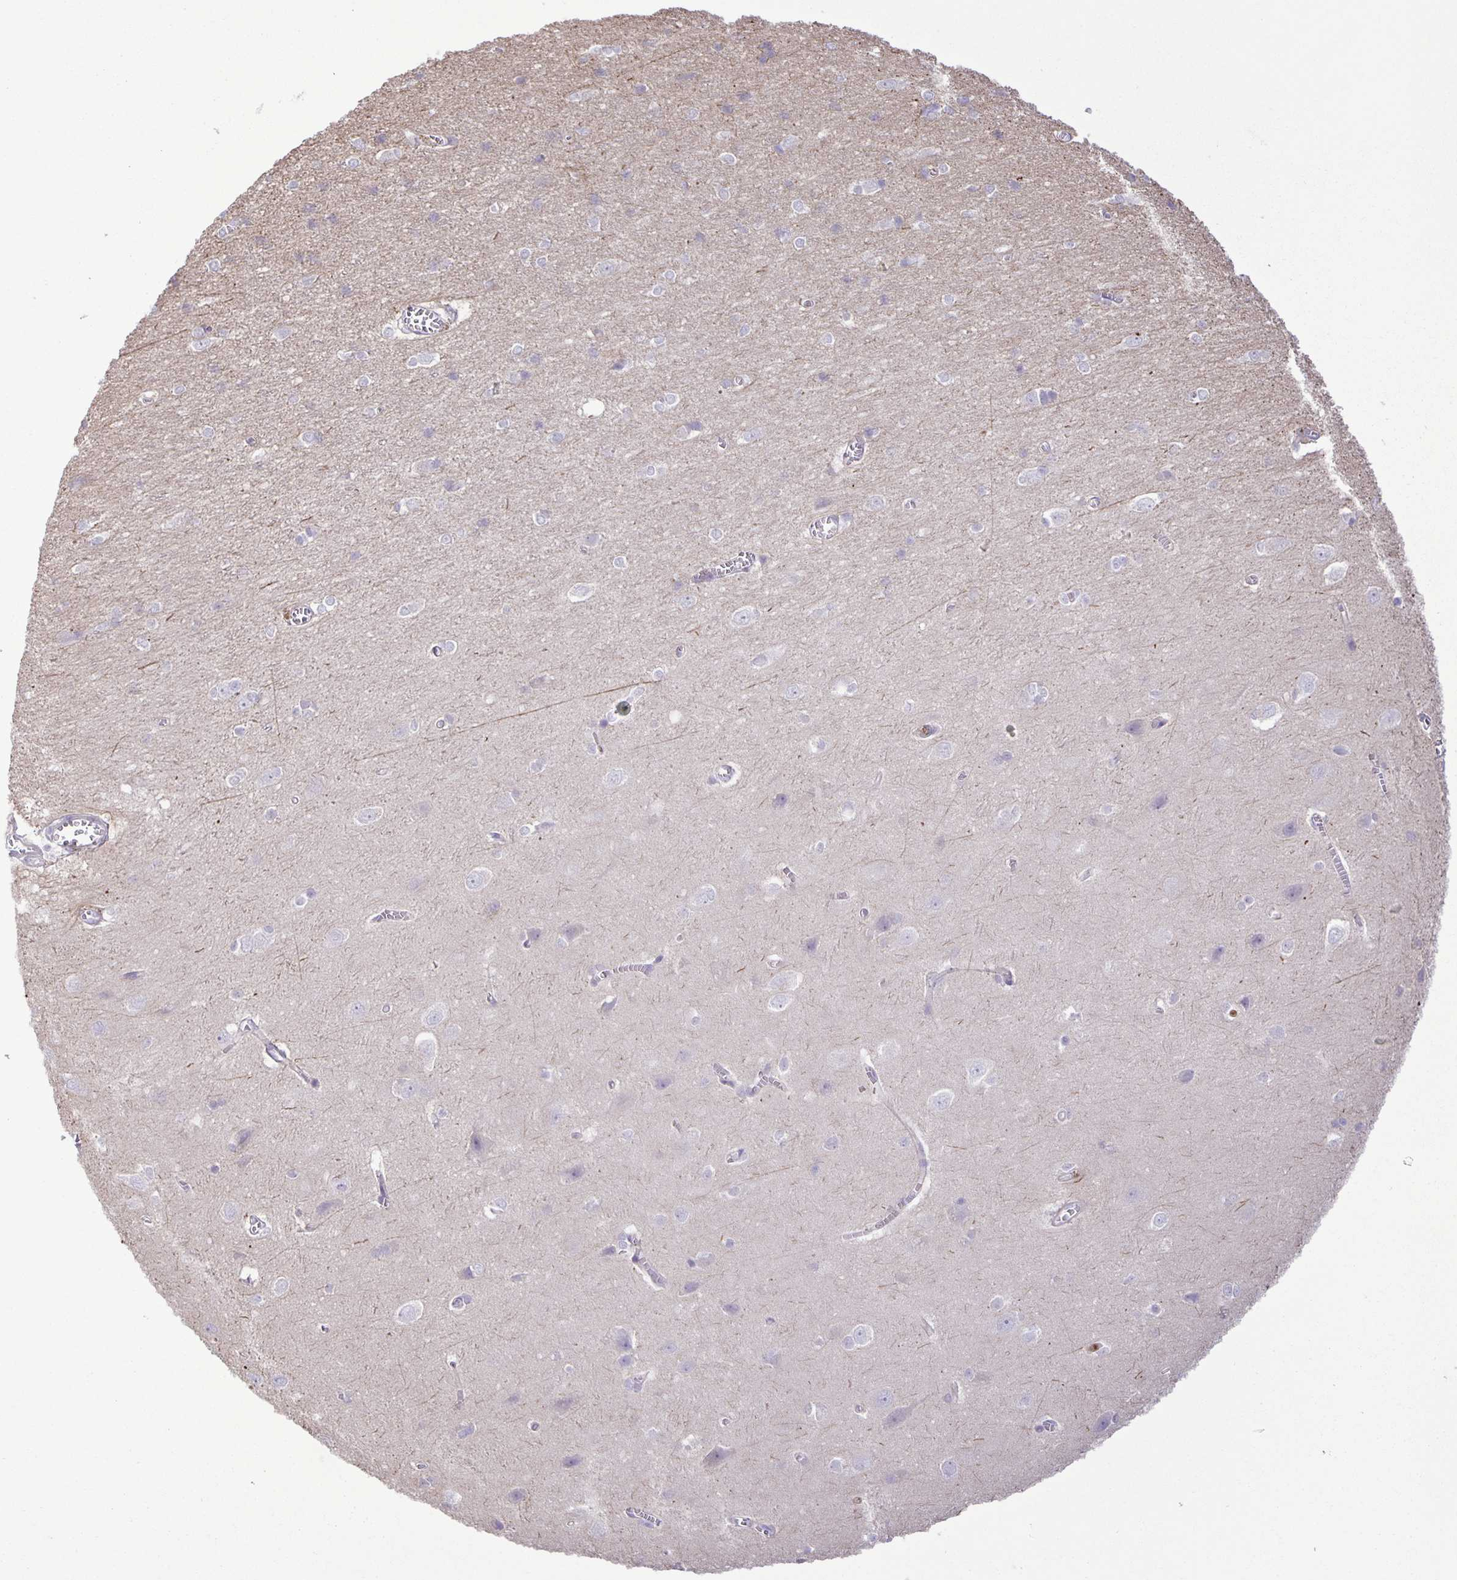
{"staining": {"intensity": "negative", "quantity": "none", "location": "none"}, "tissue": "cerebral cortex", "cell_type": "Endothelial cells", "image_type": "normal", "snomed": [{"axis": "morphology", "description": "Normal tissue, NOS"}, {"axis": "topography", "description": "Cerebral cortex"}], "caption": "Immunohistochemistry (IHC) micrograph of normal cerebral cortex: cerebral cortex stained with DAB (3,3'-diaminobenzidine) reveals no significant protein staining in endothelial cells. Brightfield microscopy of immunohistochemistry stained with DAB (3,3'-diaminobenzidine) (brown) and hematoxylin (blue), captured at high magnification.", "gene": "ADCK1", "patient": {"sex": "male", "age": 37}}